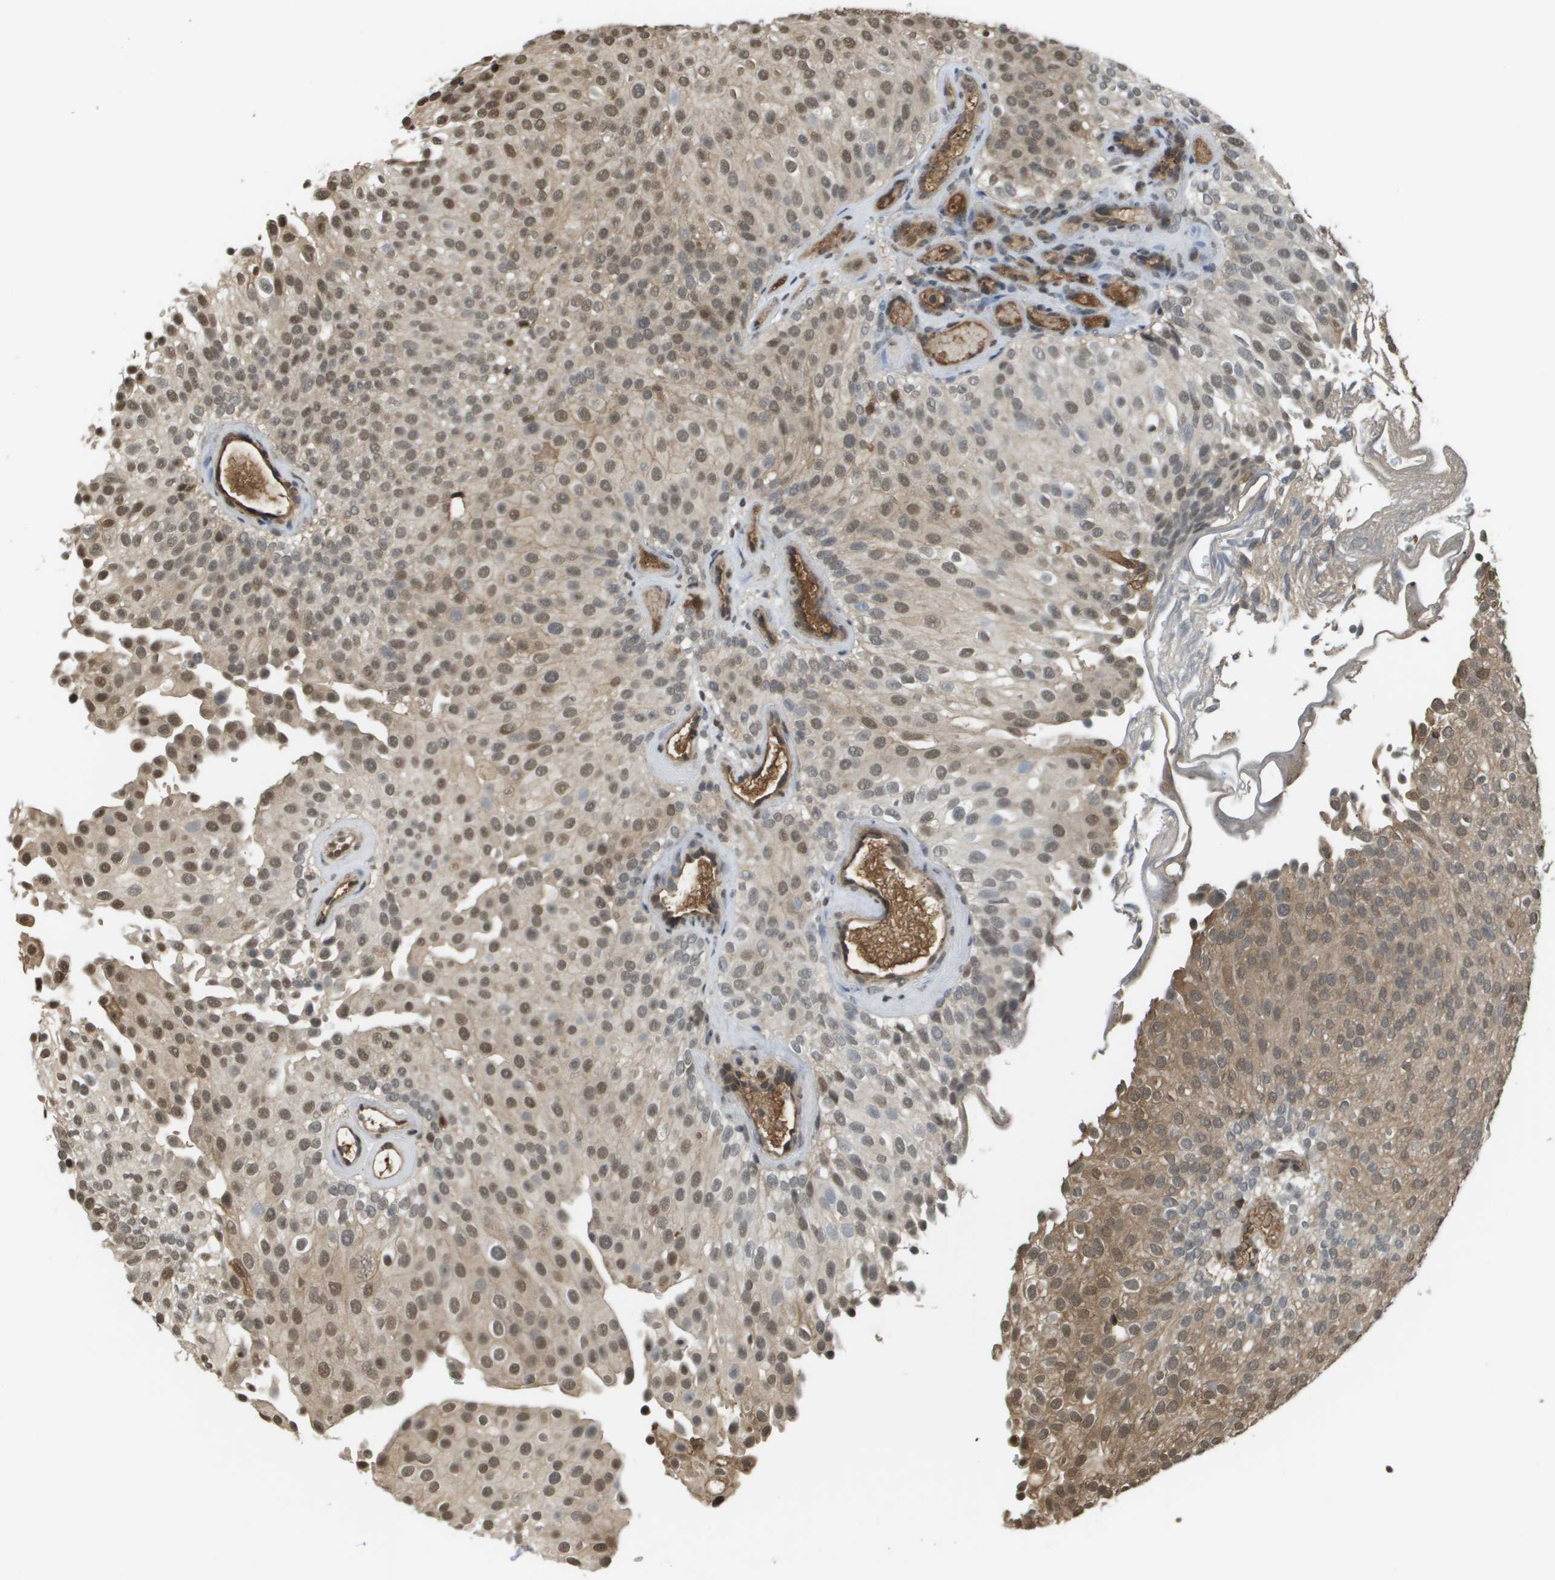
{"staining": {"intensity": "moderate", "quantity": ">75%", "location": "cytoplasmic/membranous,nuclear"}, "tissue": "urothelial cancer", "cell_type": "Tumor cells", "image_type": "cancer", "snomed": [{"axis": "morphology", "description": "Urothelial carcinoma, Low grade"}, {"axis": "topography", "description": "Urinary bladder"}], "caption": "Protein expression by immunohistochemistry demonstrates moderate cytoplasmic/membranous and nuclear expression in about >75% of tumor cells in urothelial cancer. The protein is stained brown, and the nuclei are stained in blue (DAB (3,3'-diaminobenzidine) IHC with brightfield microscopy, high magnification).", "gene": "NDRG2", "patient": {"sex": "male", "age": 78}}